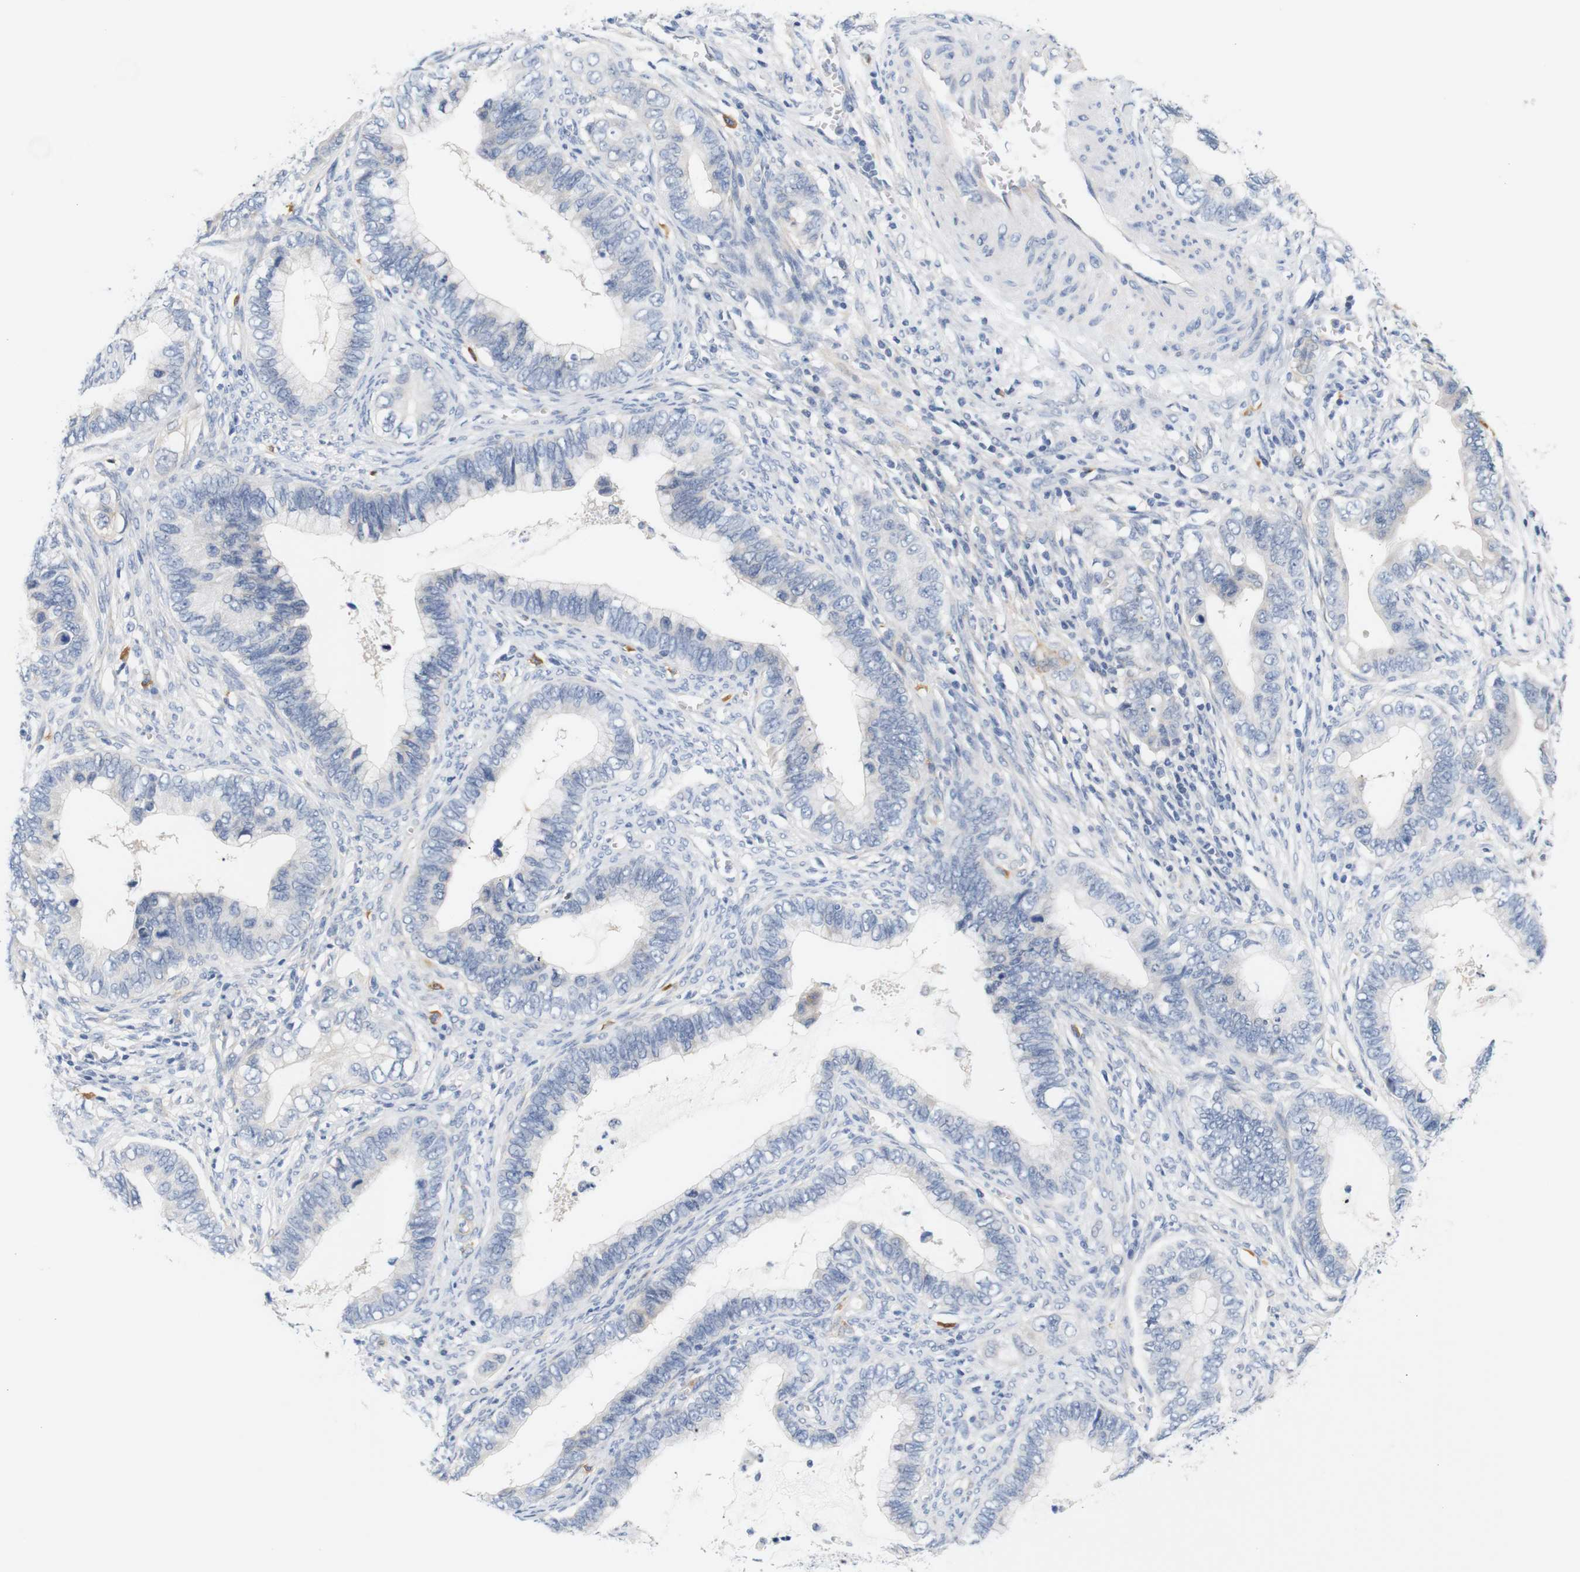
{"staining": {"intensity": "negative", "quantity": "none", "location": "none"}, "tissue": "cervical cancer", "cell_type": "Tumor cells", "image_type": "cancer", "snomed": [{"axis": "morphology", "description": "Adenocarcinoma, NOS"}, {"axis": "topography", "description": "Cervix"}], "caption": "A high-resolution image shows IHC staining of cervical cancer (adenocarcinoma), which displays no significant positivity in tumor cells.", "gene": "STMN3", "patient": {"sex": "female", "age": 44}}